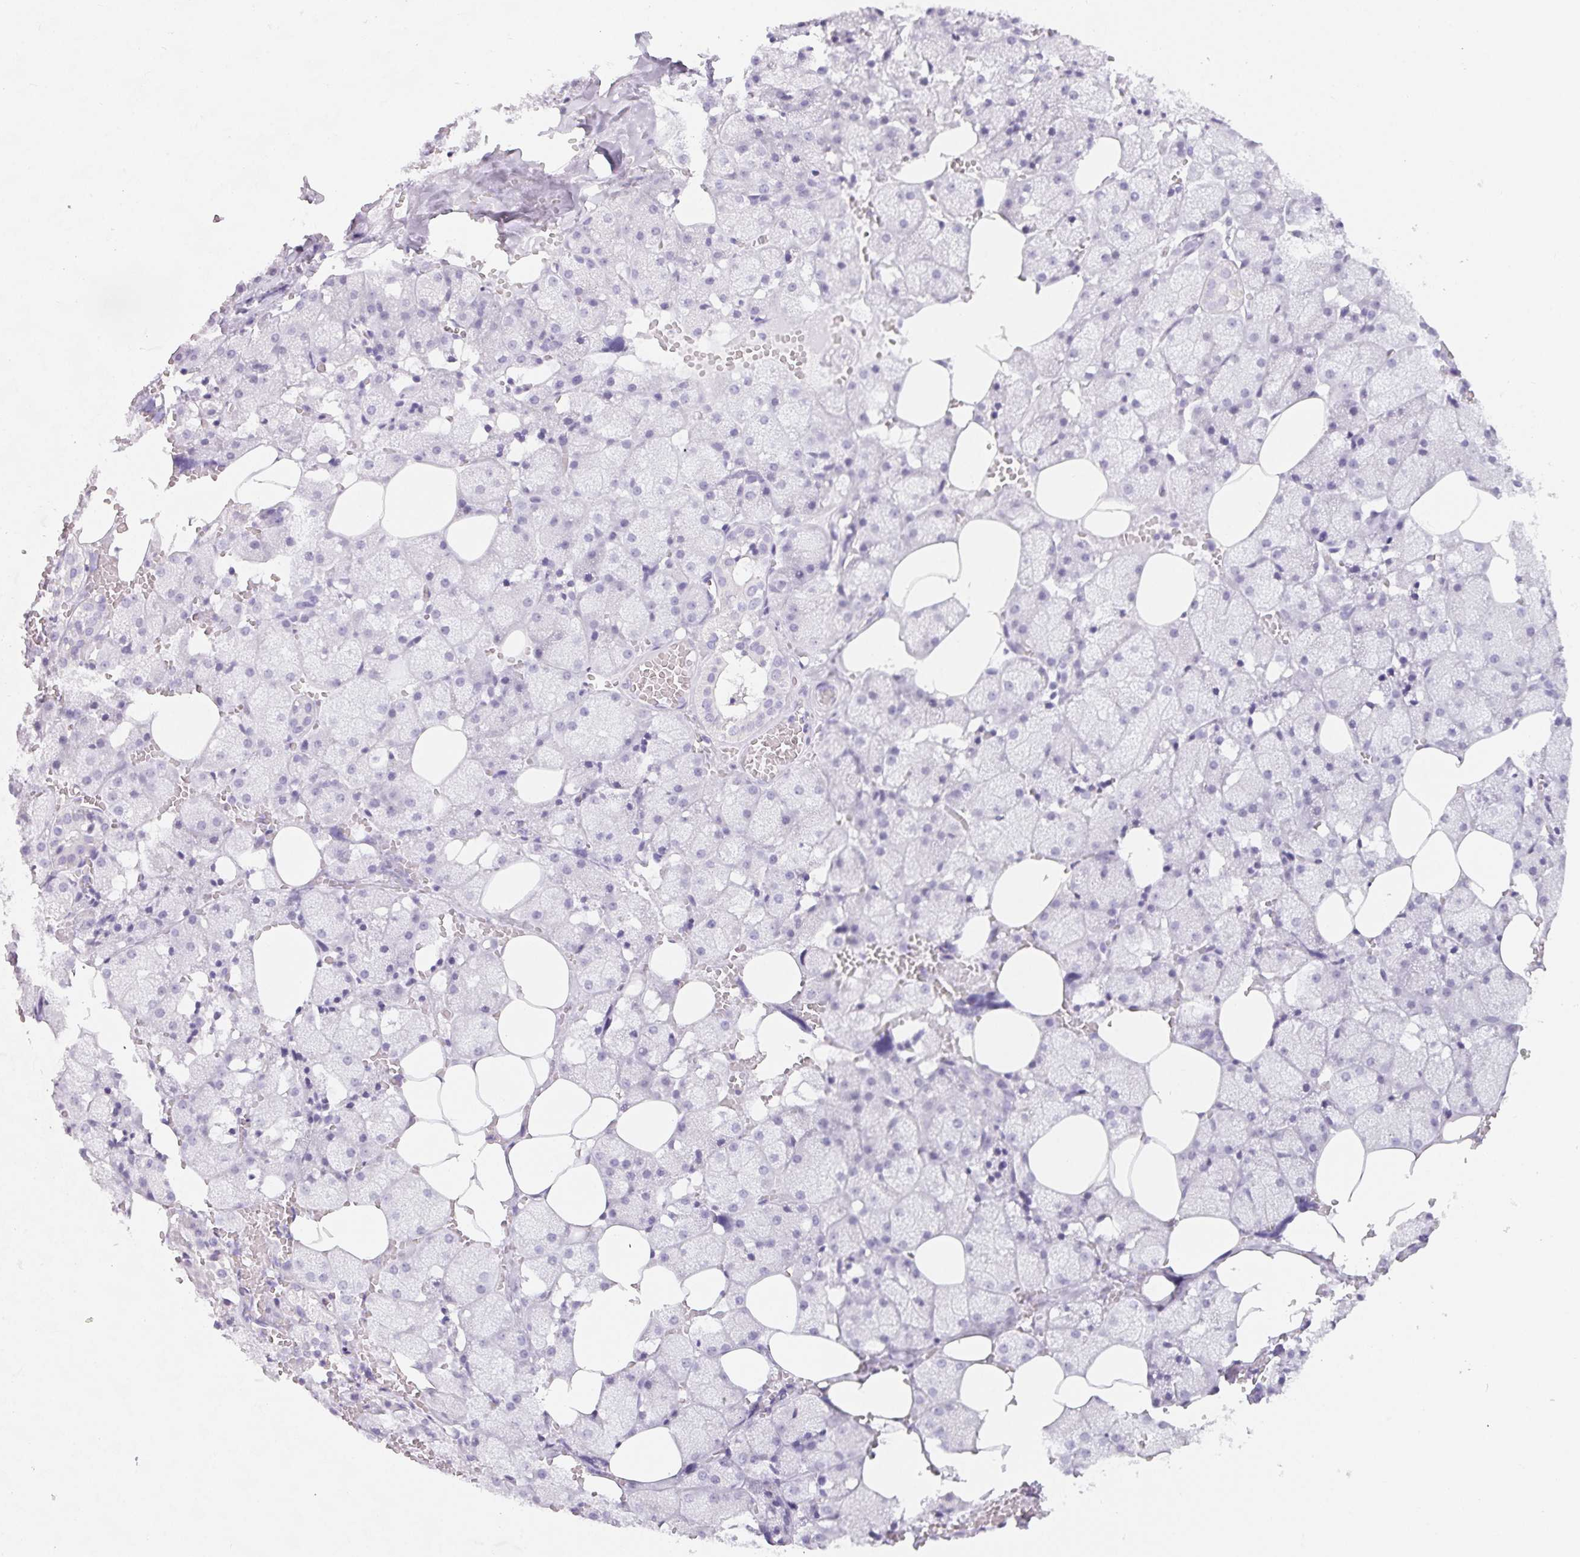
{"staining": {"intensity": "negative", "quantity": "none", "location": "none"}, "tissue": "salivary gland", "cell_type": "Glandular cells", "image_type": "normal", "snomed": [{"axis": "morphology", "description": "Normal tissue, NOS"}, {"axis": "topography", "description": "Salivary gland"}, {"axis": "topography", "description": "Peripheral nerve tissue"}], "caption": "Photomicrograph shows no significant protein expression in glandular cells of benign salivary gland.", "gene": "SPACA5B", "patient": {"sex": "male", "age": 38}}